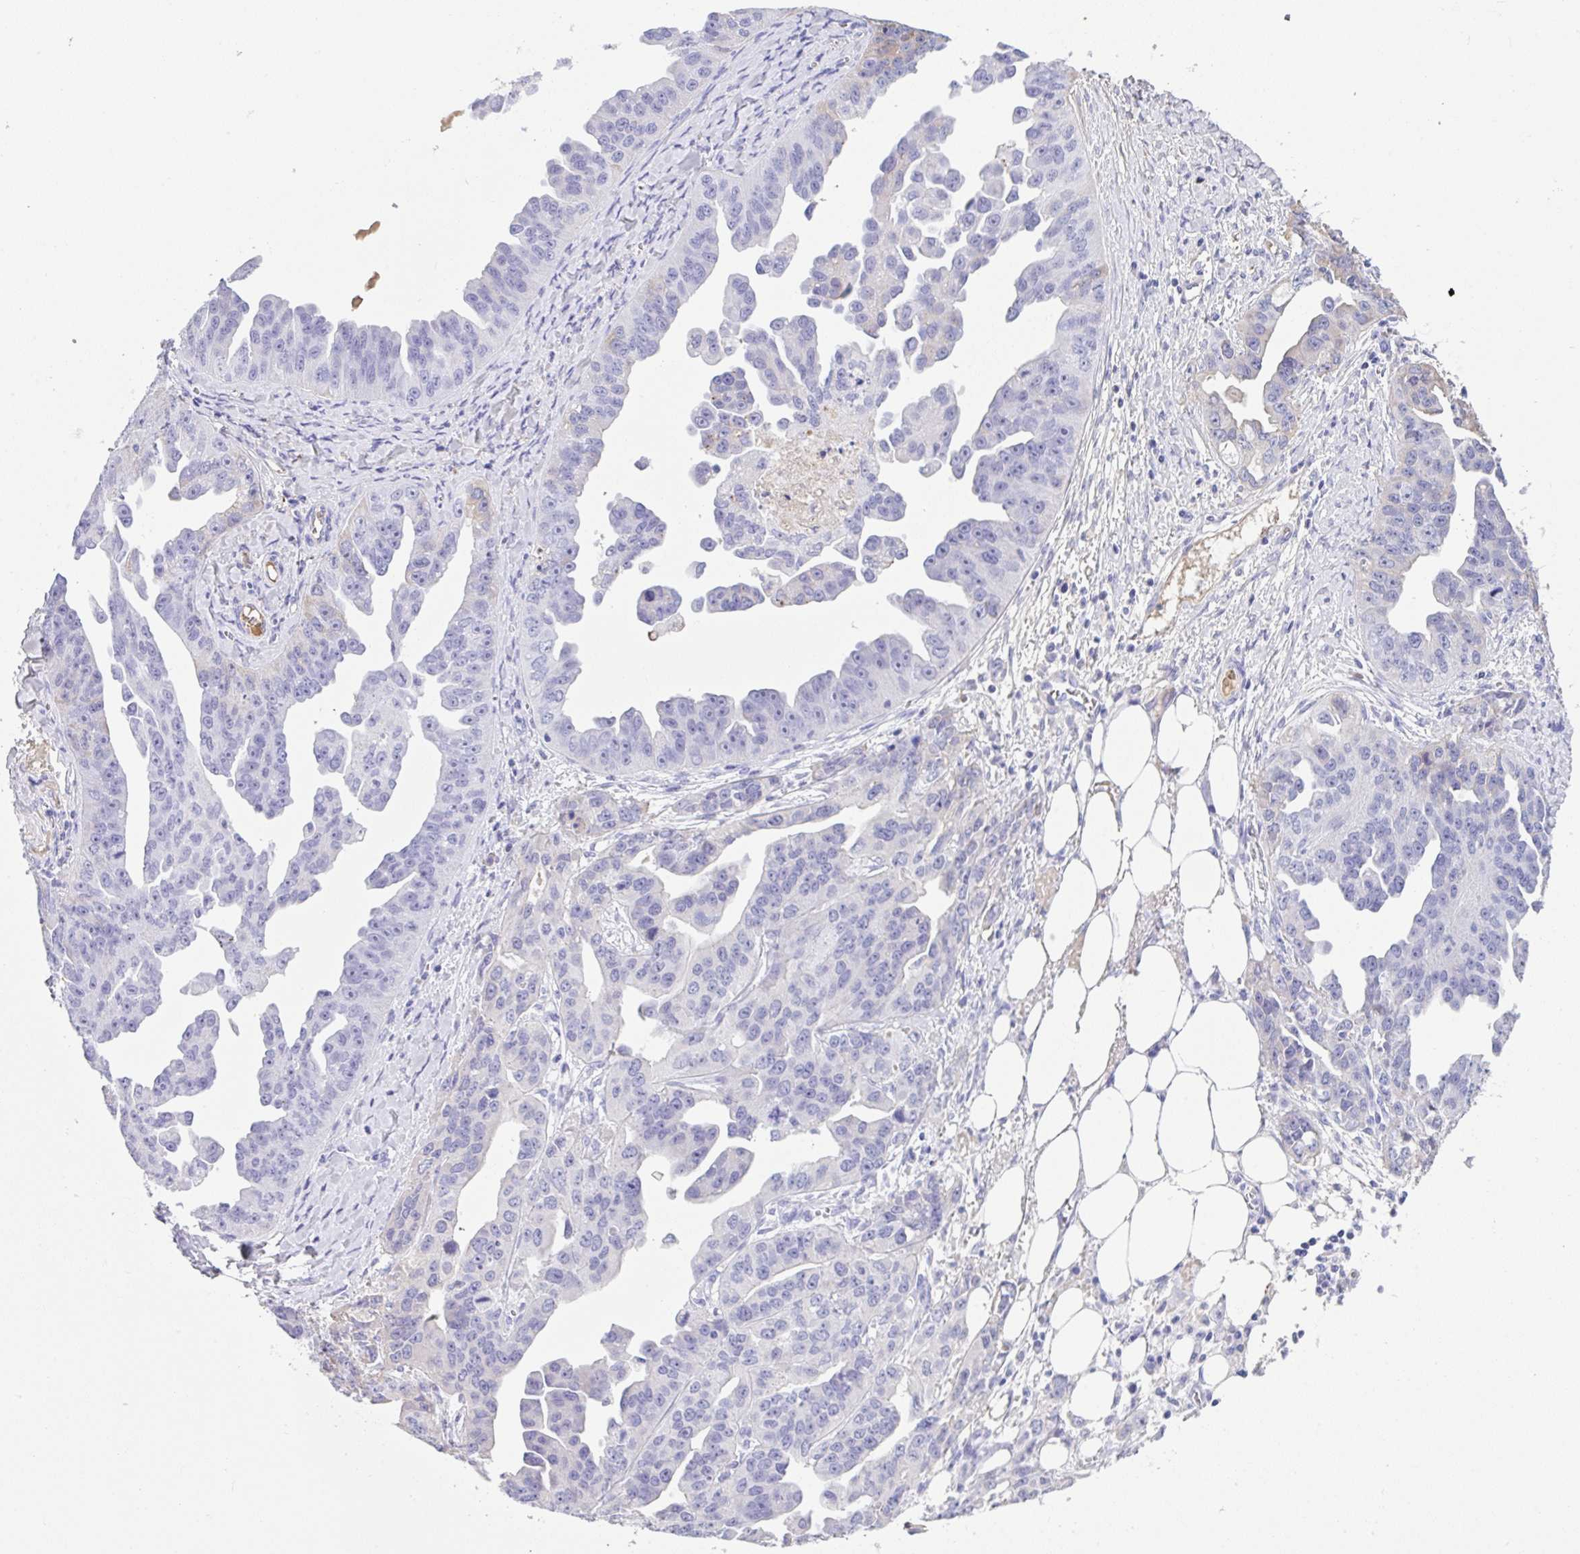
{"staining": {"intensity": "negative", "quantity": "none", "location": "none"}, "tissue": "ovarian cancer", "cell_type": "Tumor cells", "image_type": "cancer", "snomed": [{"axis": "morphology", "description": "Cystadenocarcinoma, serous, NOS"}, {"axis": "topography", "description": "Ovary"}], "caption": "The histopathology image displays no significant staining in tumor cells of ovarian cancer (serous cystadenocarcinoma).", "gene": "HOXC12", "patient": {"sex": "female", "age": 75}}